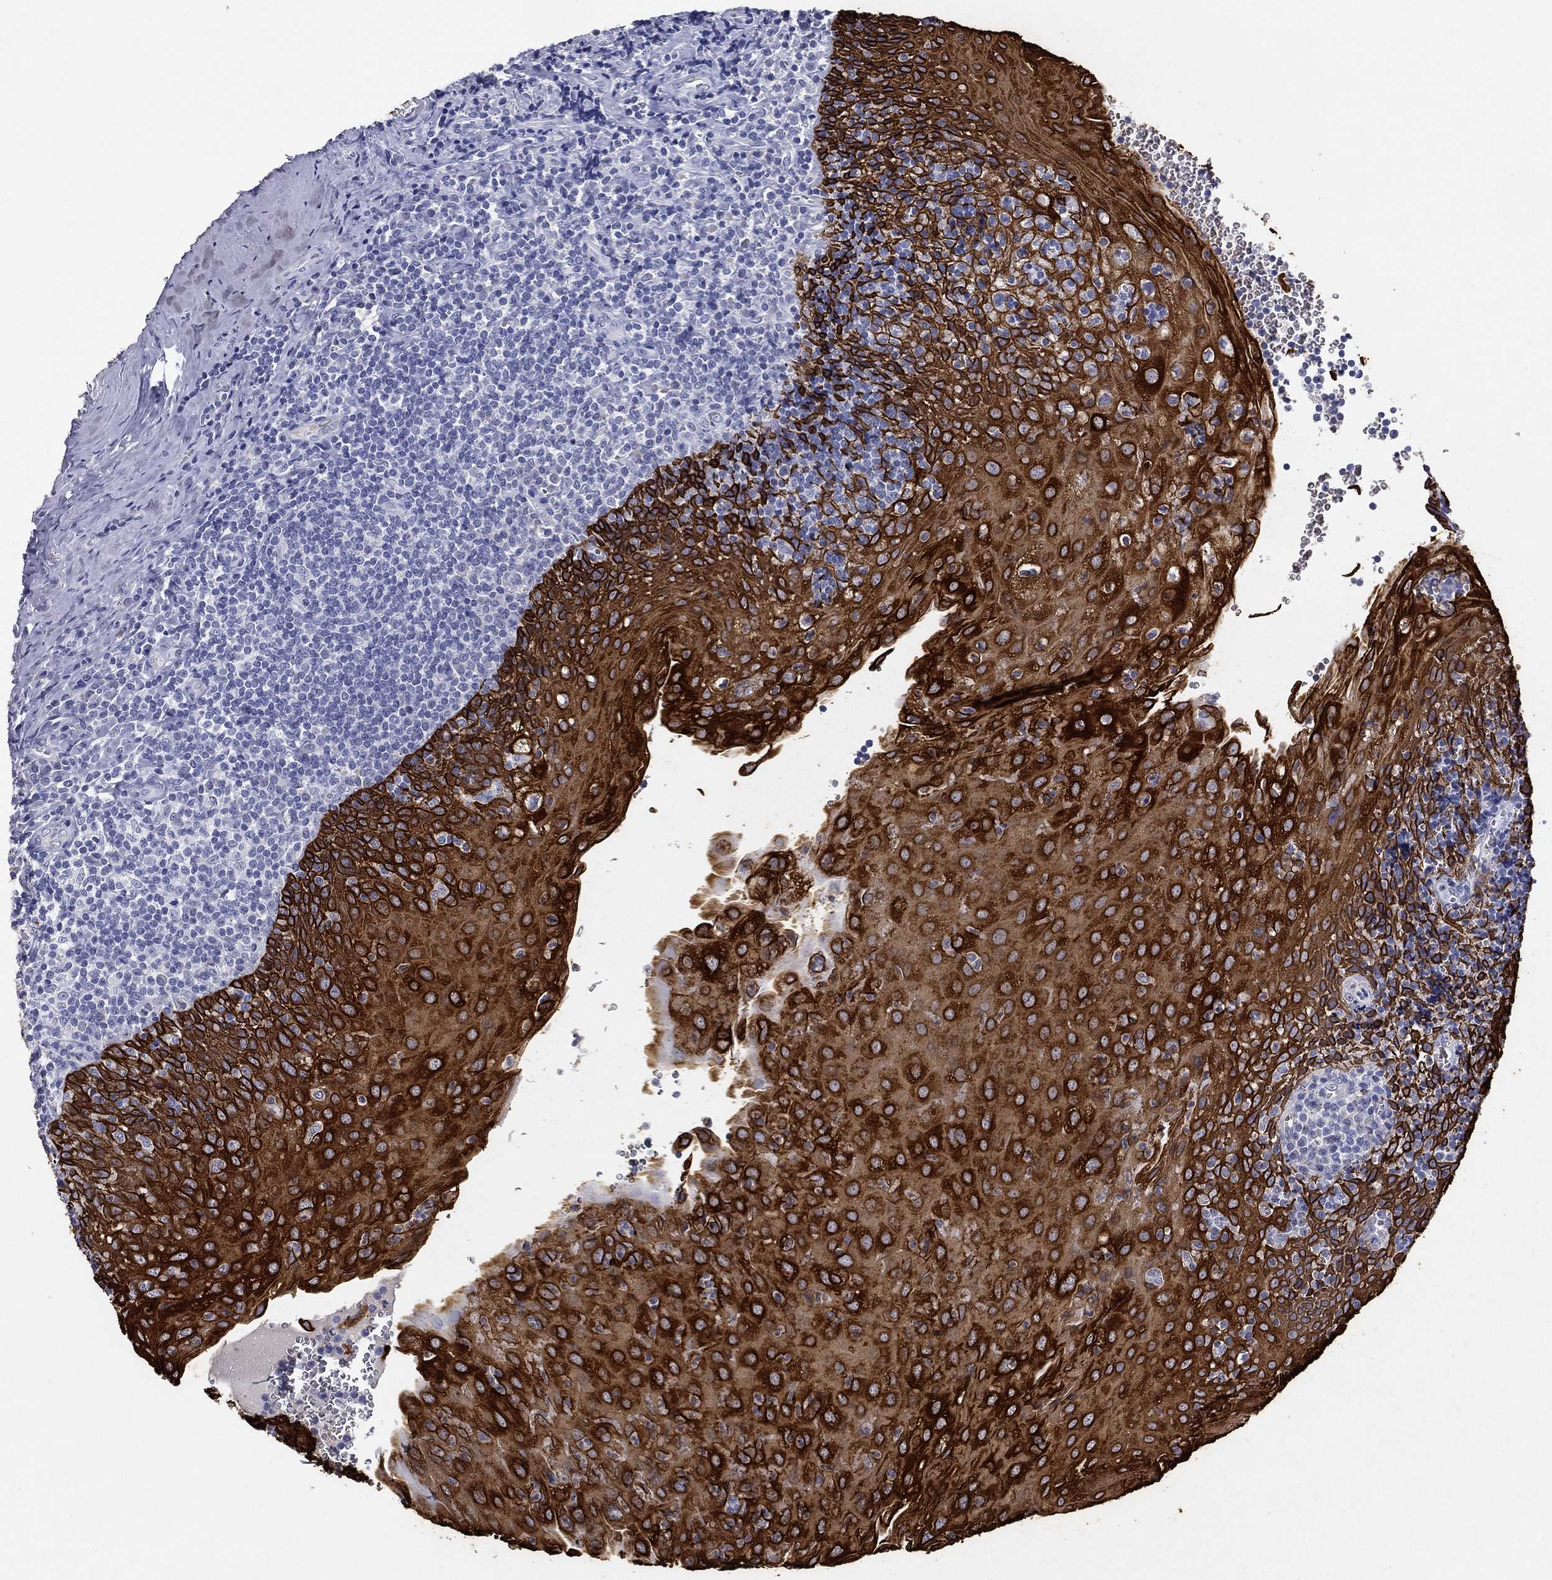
{"staining": {"intensity": "negative", "quantity": "none", "location": "none"}, "tissue": "tonsil", "cell_type": "Germinal center cells", "image_type": "normal", "snomed": [{"axis": "morphology", "description": "Normal tissue, NOS"}, {"axis": "morphology", "description": "Inflammation, NOS"}, {"axis": "topography", "description": "Tonsil"}], "caption": "The micrograph reveals no significant staining in germinal center cells of tonsil. (Brightfield microscopy of DAB (3,3'-diaminobenzidine) IHC at high magnification).", "gene": "KRT7", "patient": {"sex": "female", "age": 31}}